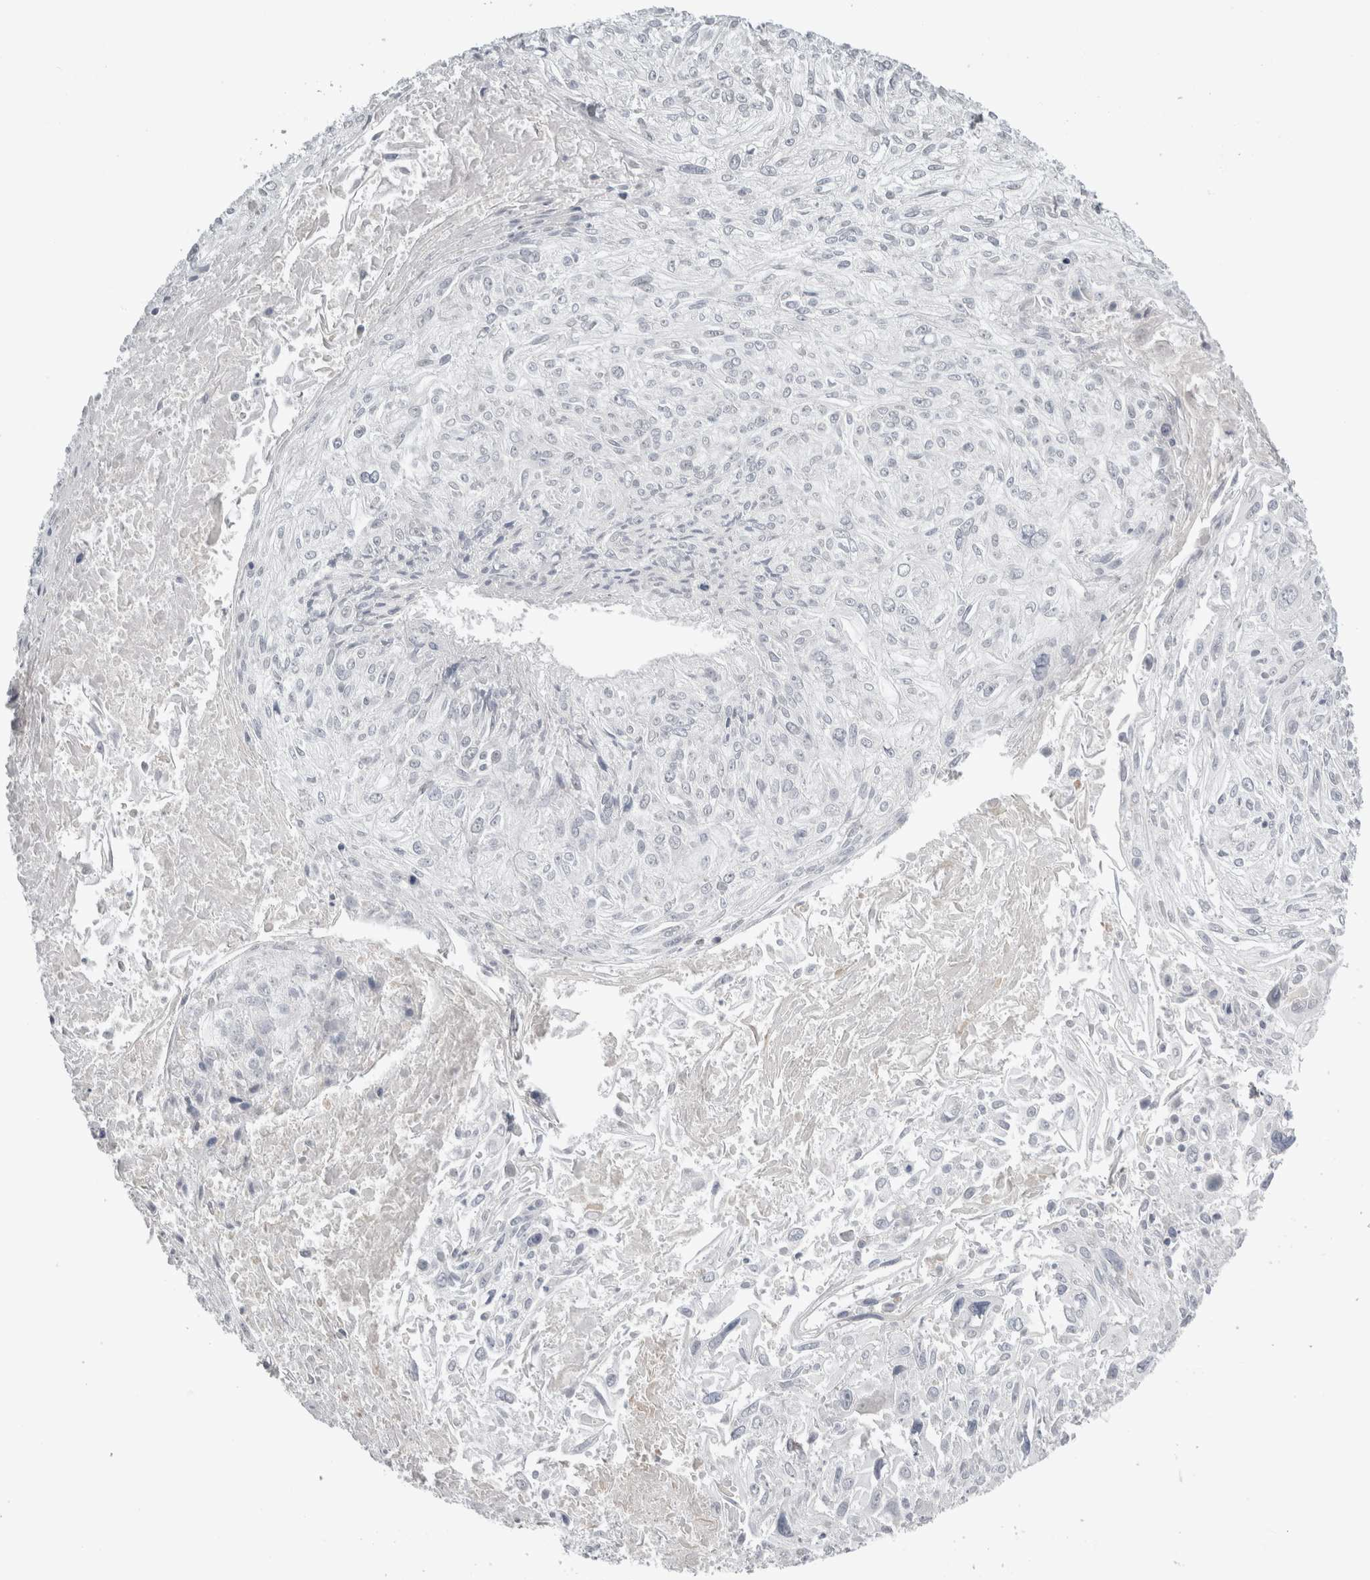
{"staining": {"intensity": "negative", "quantity": "none", "location": "none"}, "tissue": "cervical cancer", "cell_type": "Tumor cells", "image_type": "cancer", "snomed": [{"axis": "morphology", "description": "Squamous cell carcinoma, NOS"}, {"axis": "topography", "description": "Cervix"}], "caption": "The immunohistochemistry (IHC) photomicrograph has no significant staining in tumor cells of cervical squamous cell carcinoma tissue. (Brightfield microscopy of DAB immunohistochemistry at high magnification).", "gene": "PLIN1", "patient": {"sex": "female", "age": 51}}